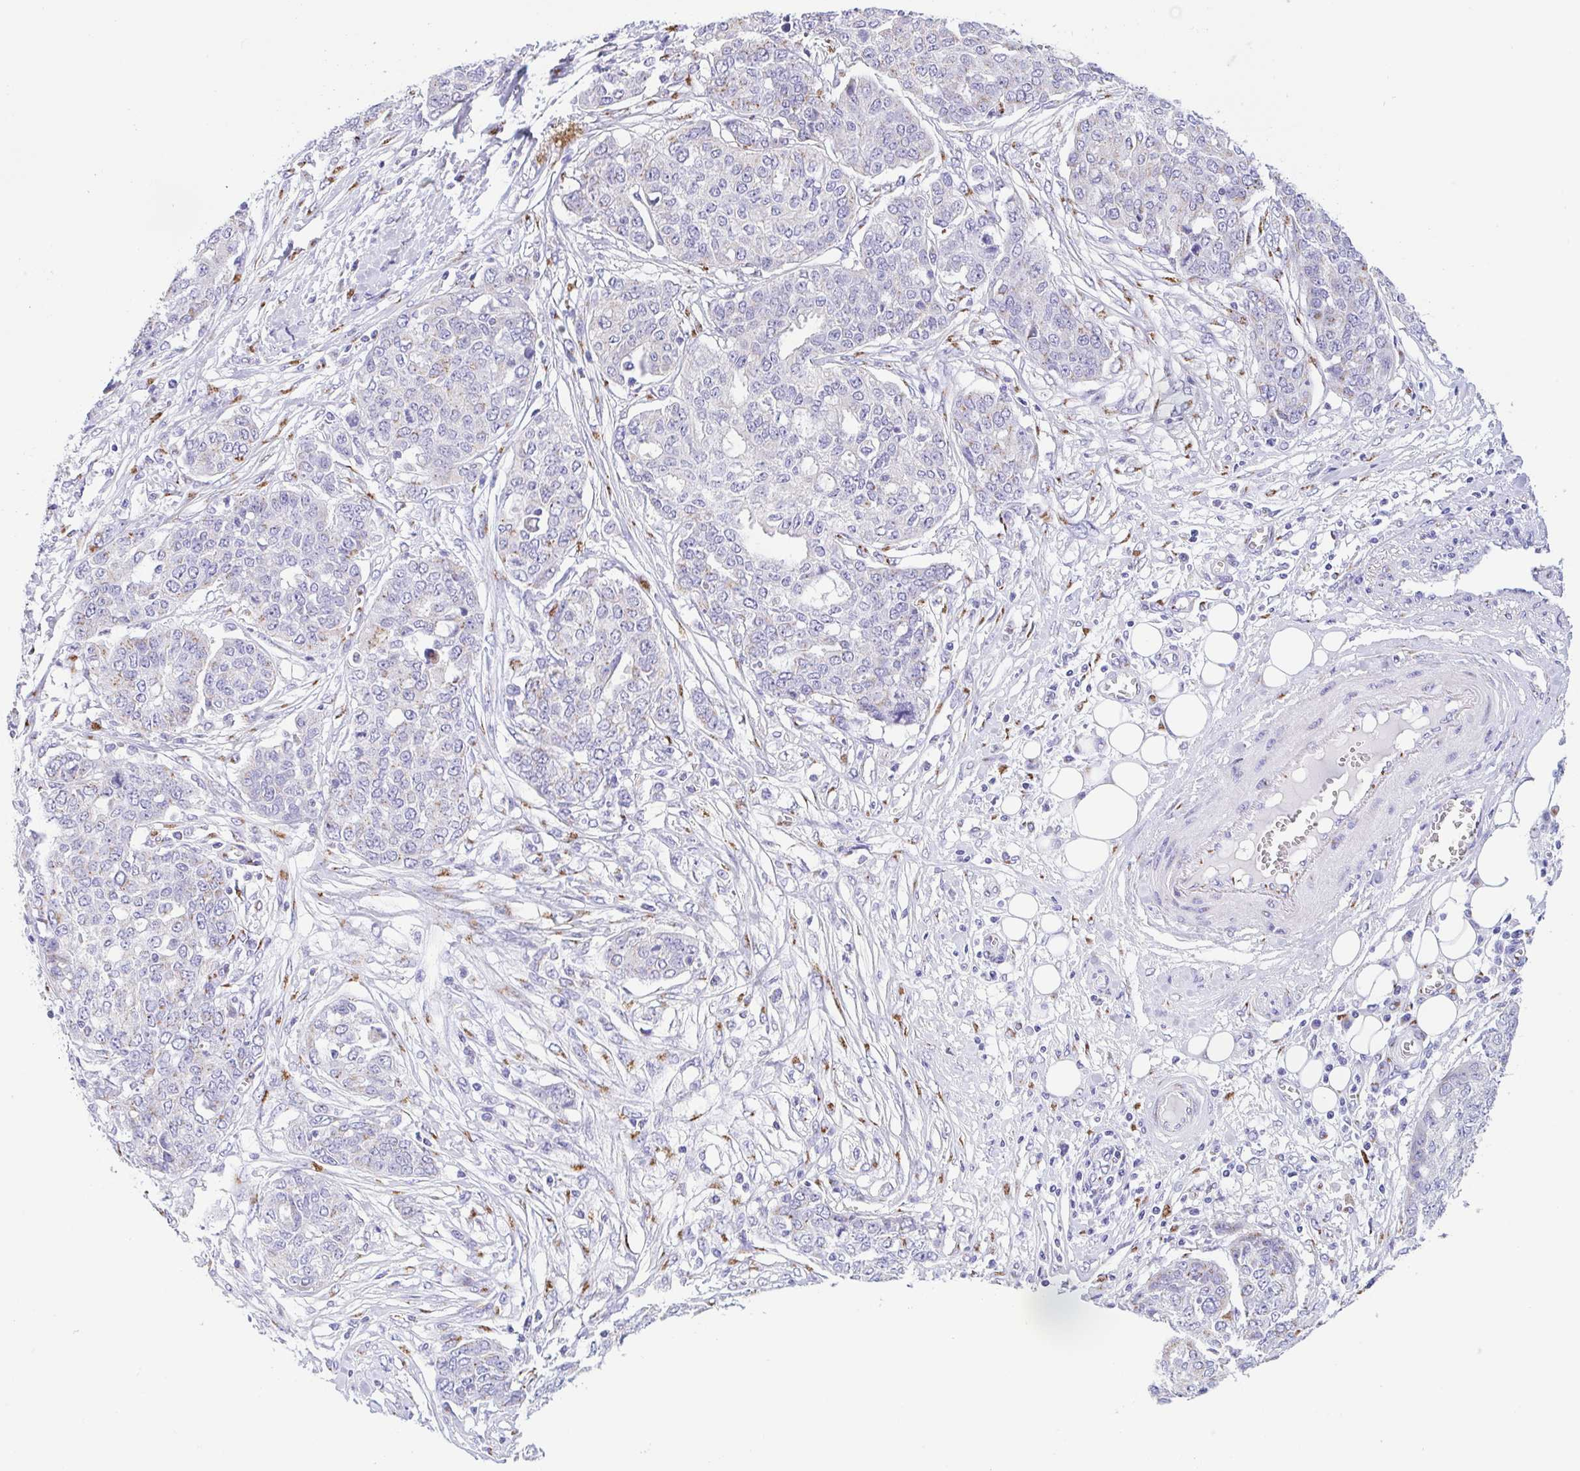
{"staining": {"intensity": "negative", "quantity": "none", "location": "none"}, "tissue": "ovarian cancer", "cell_type": "Tumor cells", "image_type": "cancer", "snomed": [{"axis": "morphology", "description": "Cystadenocarcinoma, serous, NOS"}, {"axis": "topography", "description": "Soft tissue"}, {"axis": "topography", "description": "Ovary"}], "caption": "Micrograph shows no protein expression in tumor cells of serous cystadenocarcinoma (ovarian) tissue.", "gene": "SULT1B1", "patient": {"sex": "female", "age": 57}}